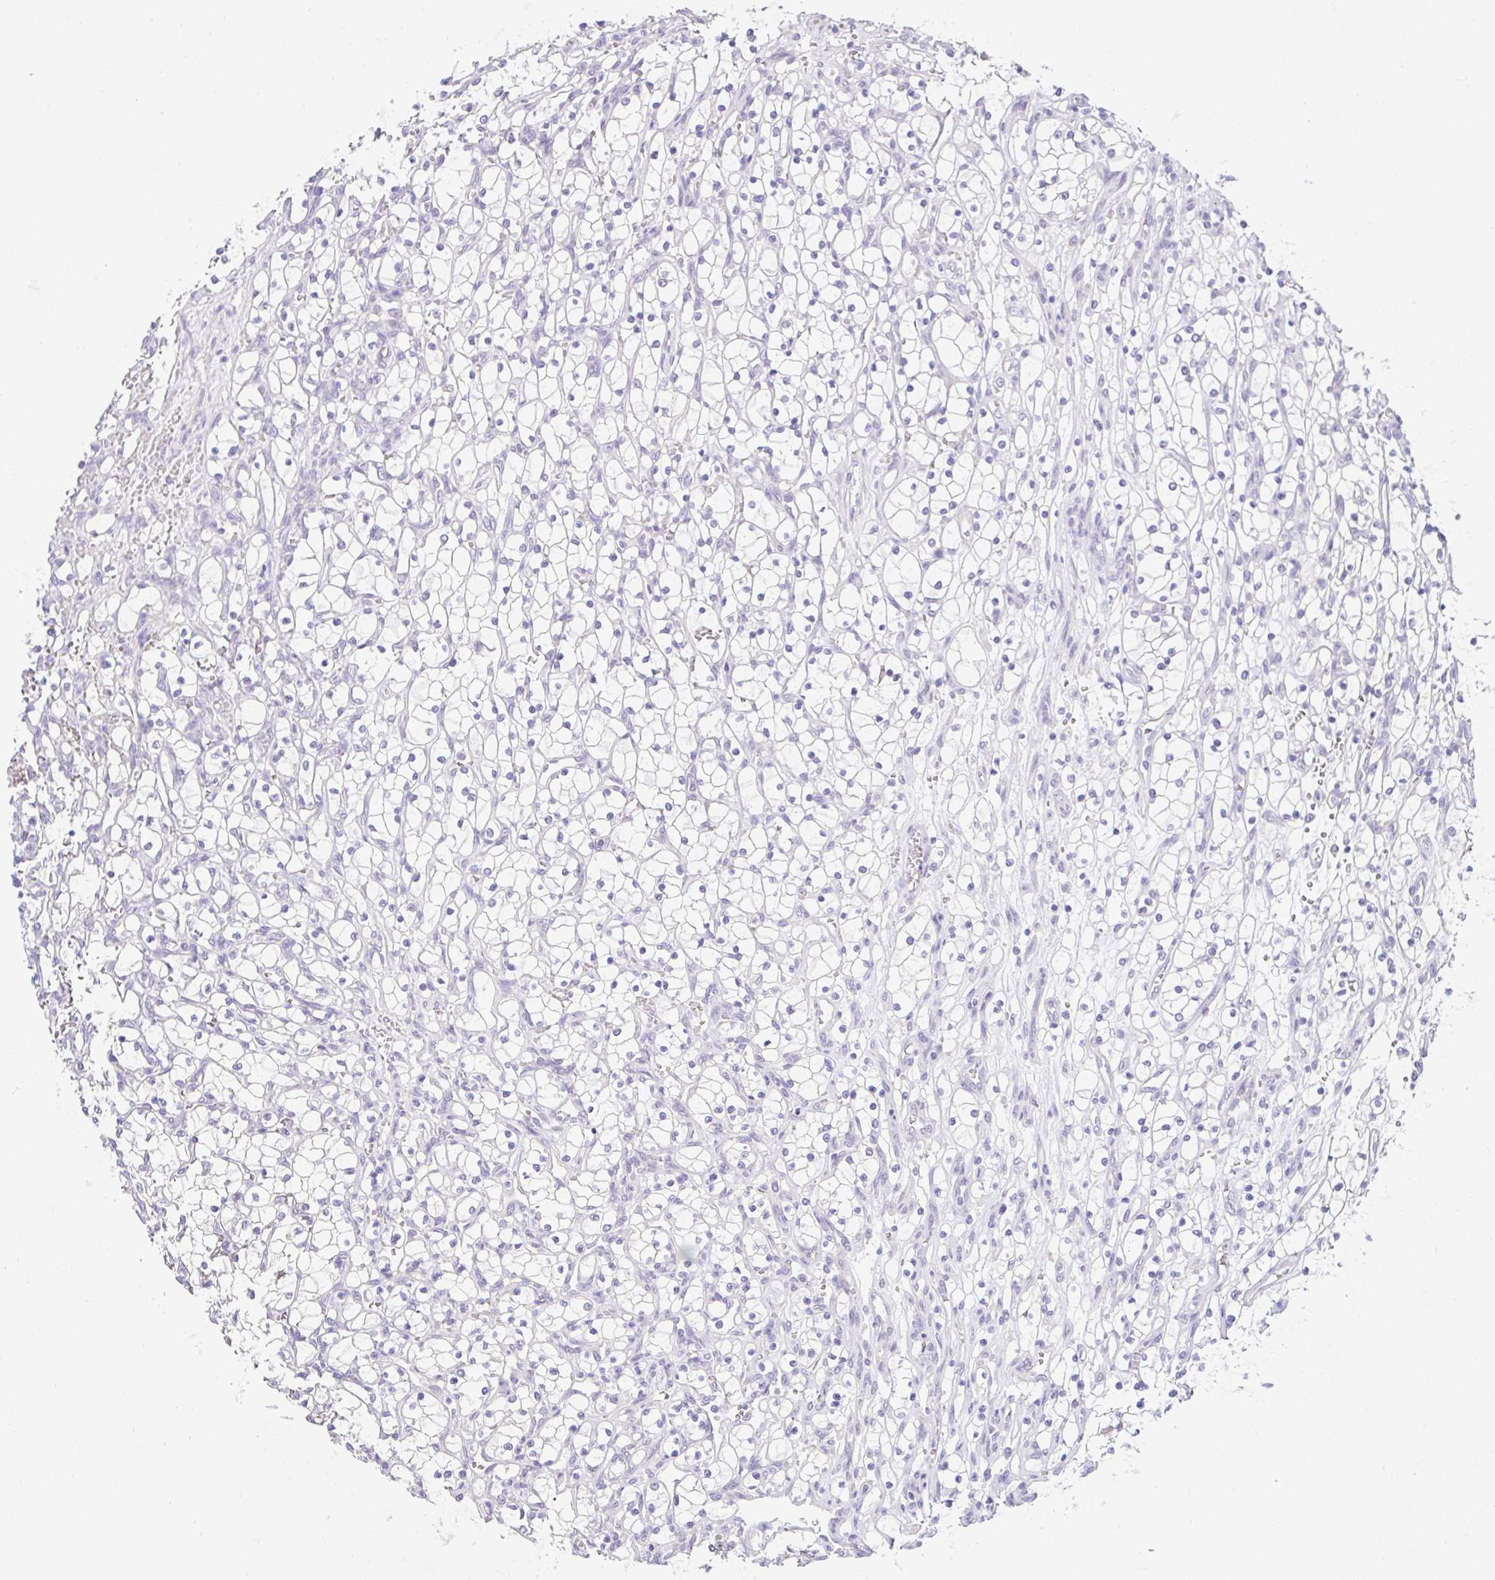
{"staining": {"intensity": "negative", "quantity": "none", "location": "none"}, "tissue": "renal cancer", "cell_type": "Tumor cells", "image_type": "cancer", "snomed": [{"axis": "morphology", "description": "Adenocarcinoma, NOS"}, {"axis": "topography", "description": "Kidney"}], "caption": "The image shows no significant expression in tumor cells of renal cancer. (DAB (3,3'-diaminobenzidine) immunohistochemistry (IHC) with hematoxylin counter stain).", "gene": "CTU1", "patient": {"sex": "female", "age": 69}}